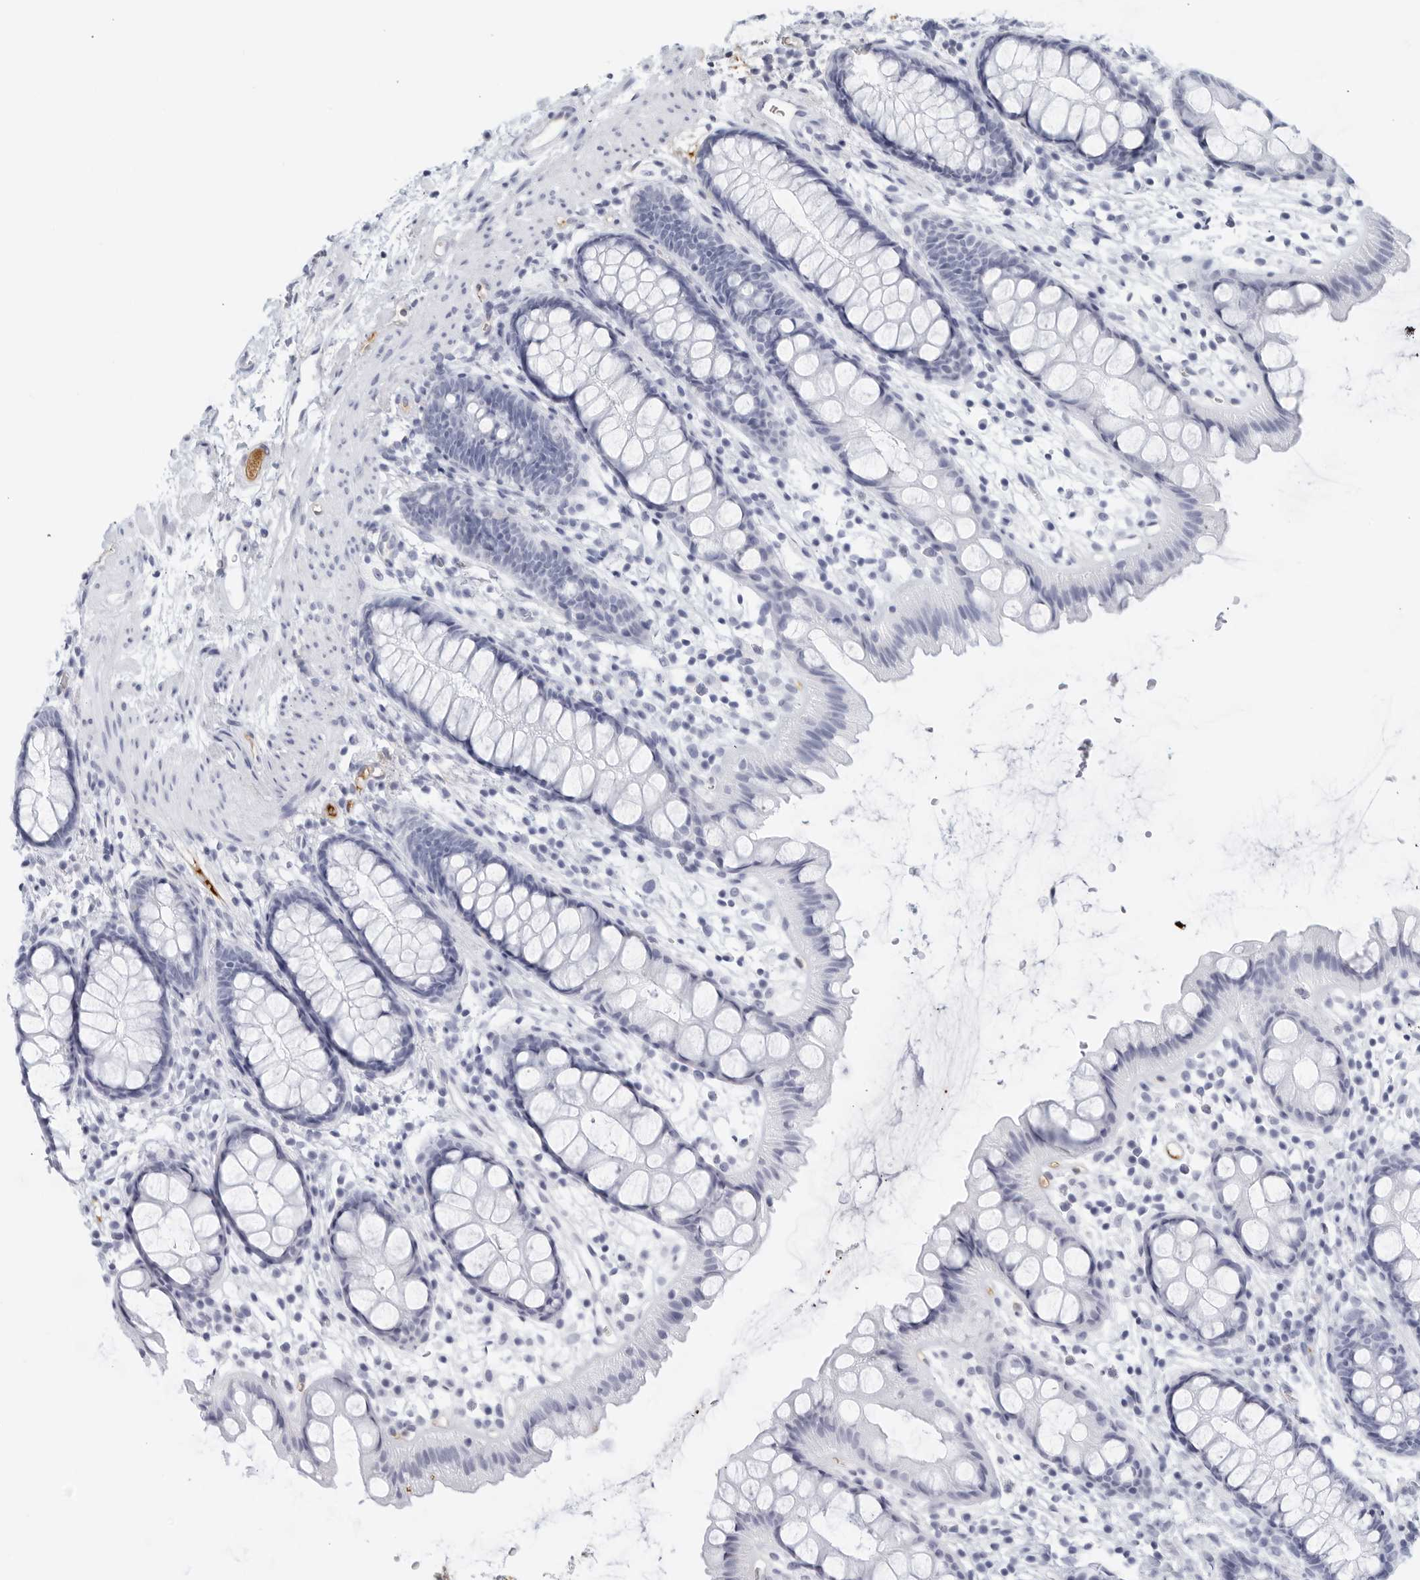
{"staining": {"intensity": "negative", "quantity": "none", "location": "none"}, "tissue": "rectum", "cell_type": "Glandular cells", "image_type": "normal", "snomed": [{"axis": "morphology", "description": "Normal tissue, NOS"}, {"axis": "topography", "description": "Rectum"}], "caption": "DAB (3,3'-diaminobenzidine) immunohistochemical staining of unremarkable rectum exhibits no significant expression in glandular cells.", "gene": "FGG", "patient": {"sex": "female", "age": 65}}